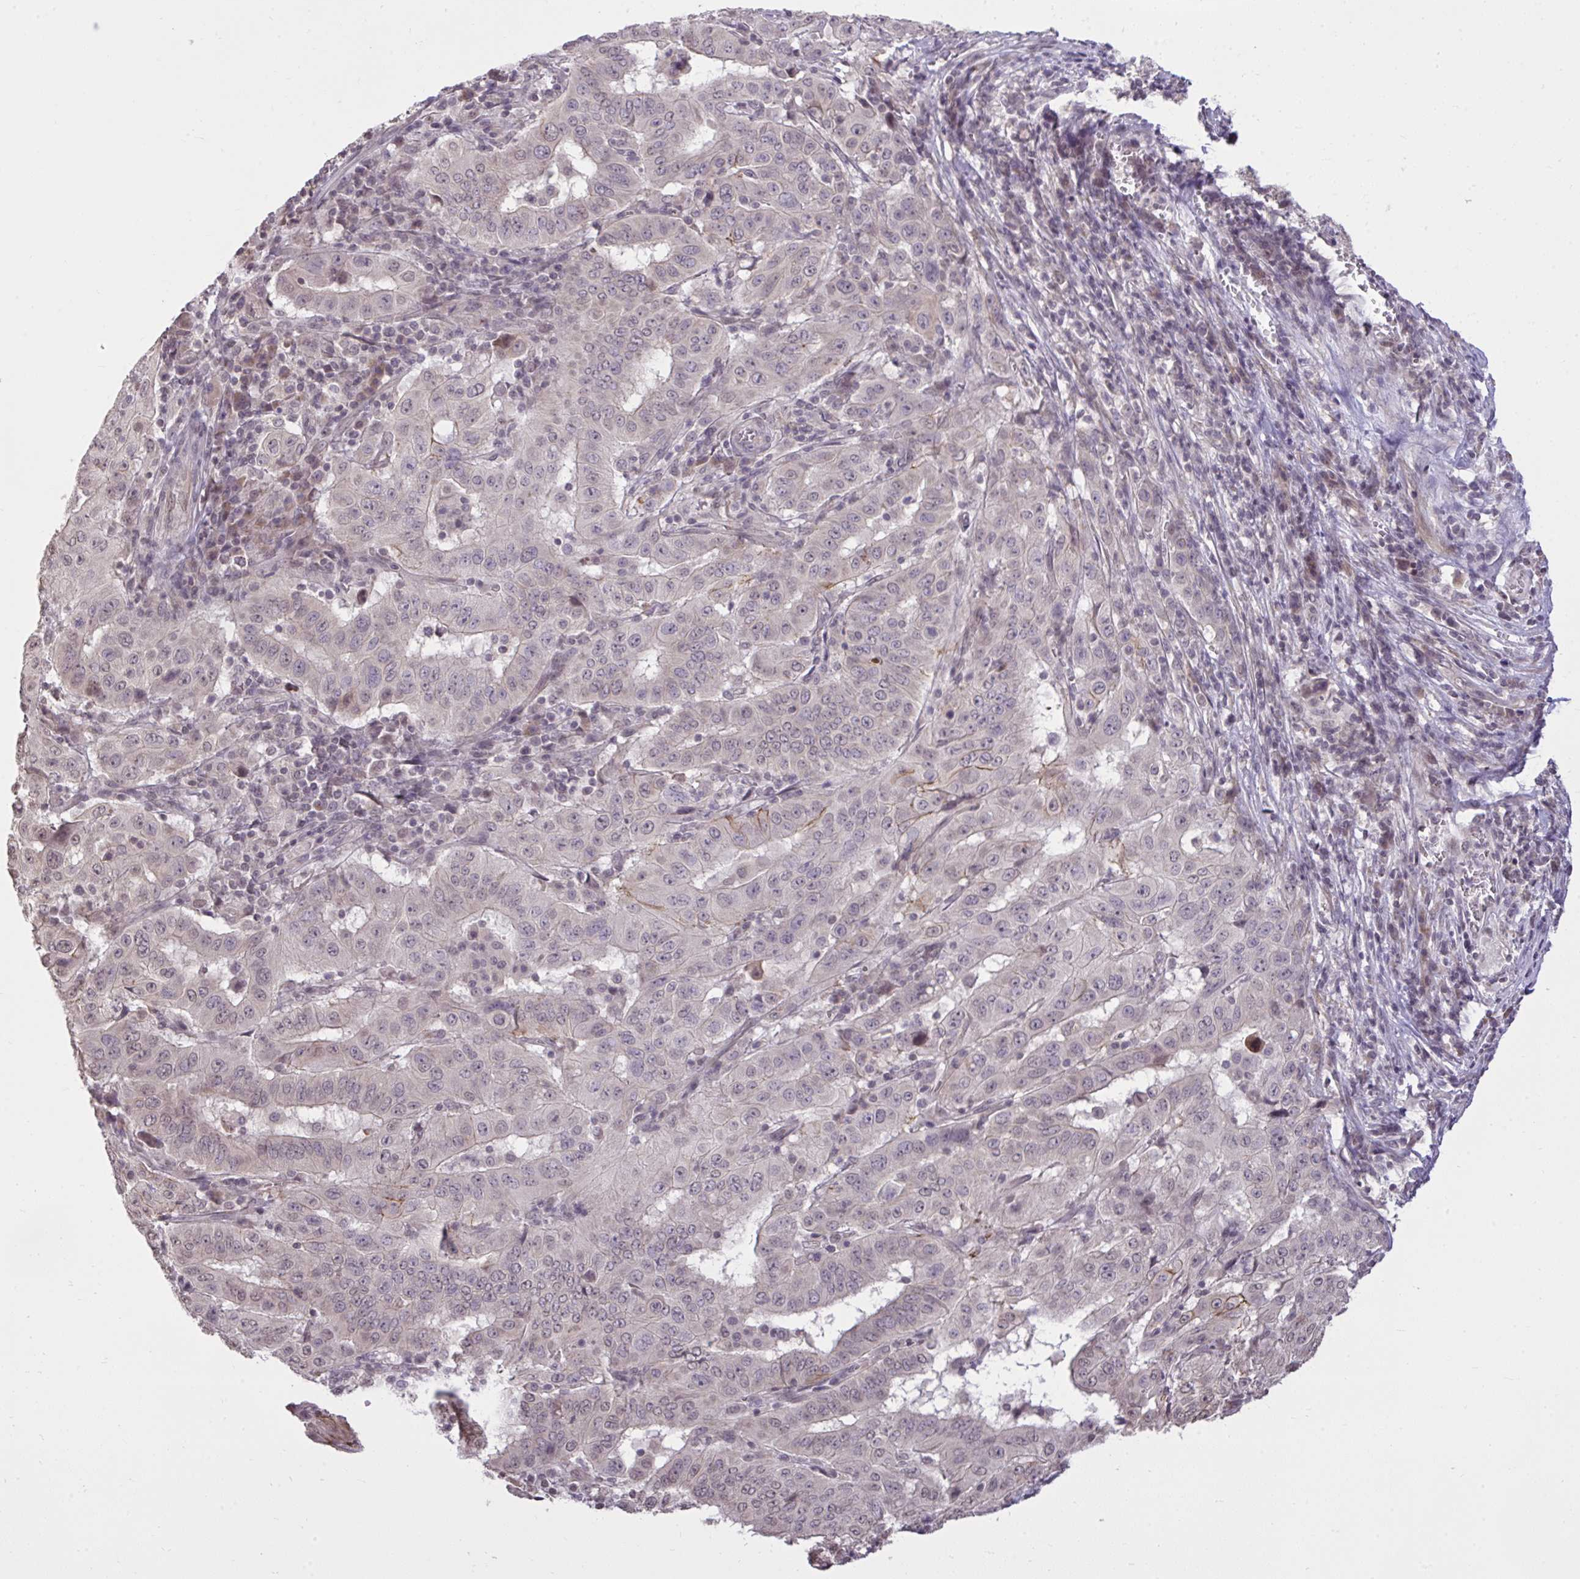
{"staining": {"intensity": "negative", "quantity": "none", "location": "none"}, "tissue": "pancreatic cancer", "cell_type": "Tumor cells", "image_type": "cancer", "snomed": [{"axis": "morphology", "description": "Adenocarcinoma, NOS"}, {"axis": "topography", "description": "Pancreas"}], "caption": "Tumor cells show no significant protein expression in pancreatic cancer (adenocarcinoma).", "gene": "CYP20A1", "patient": {"sex": "male", "age": 63}}